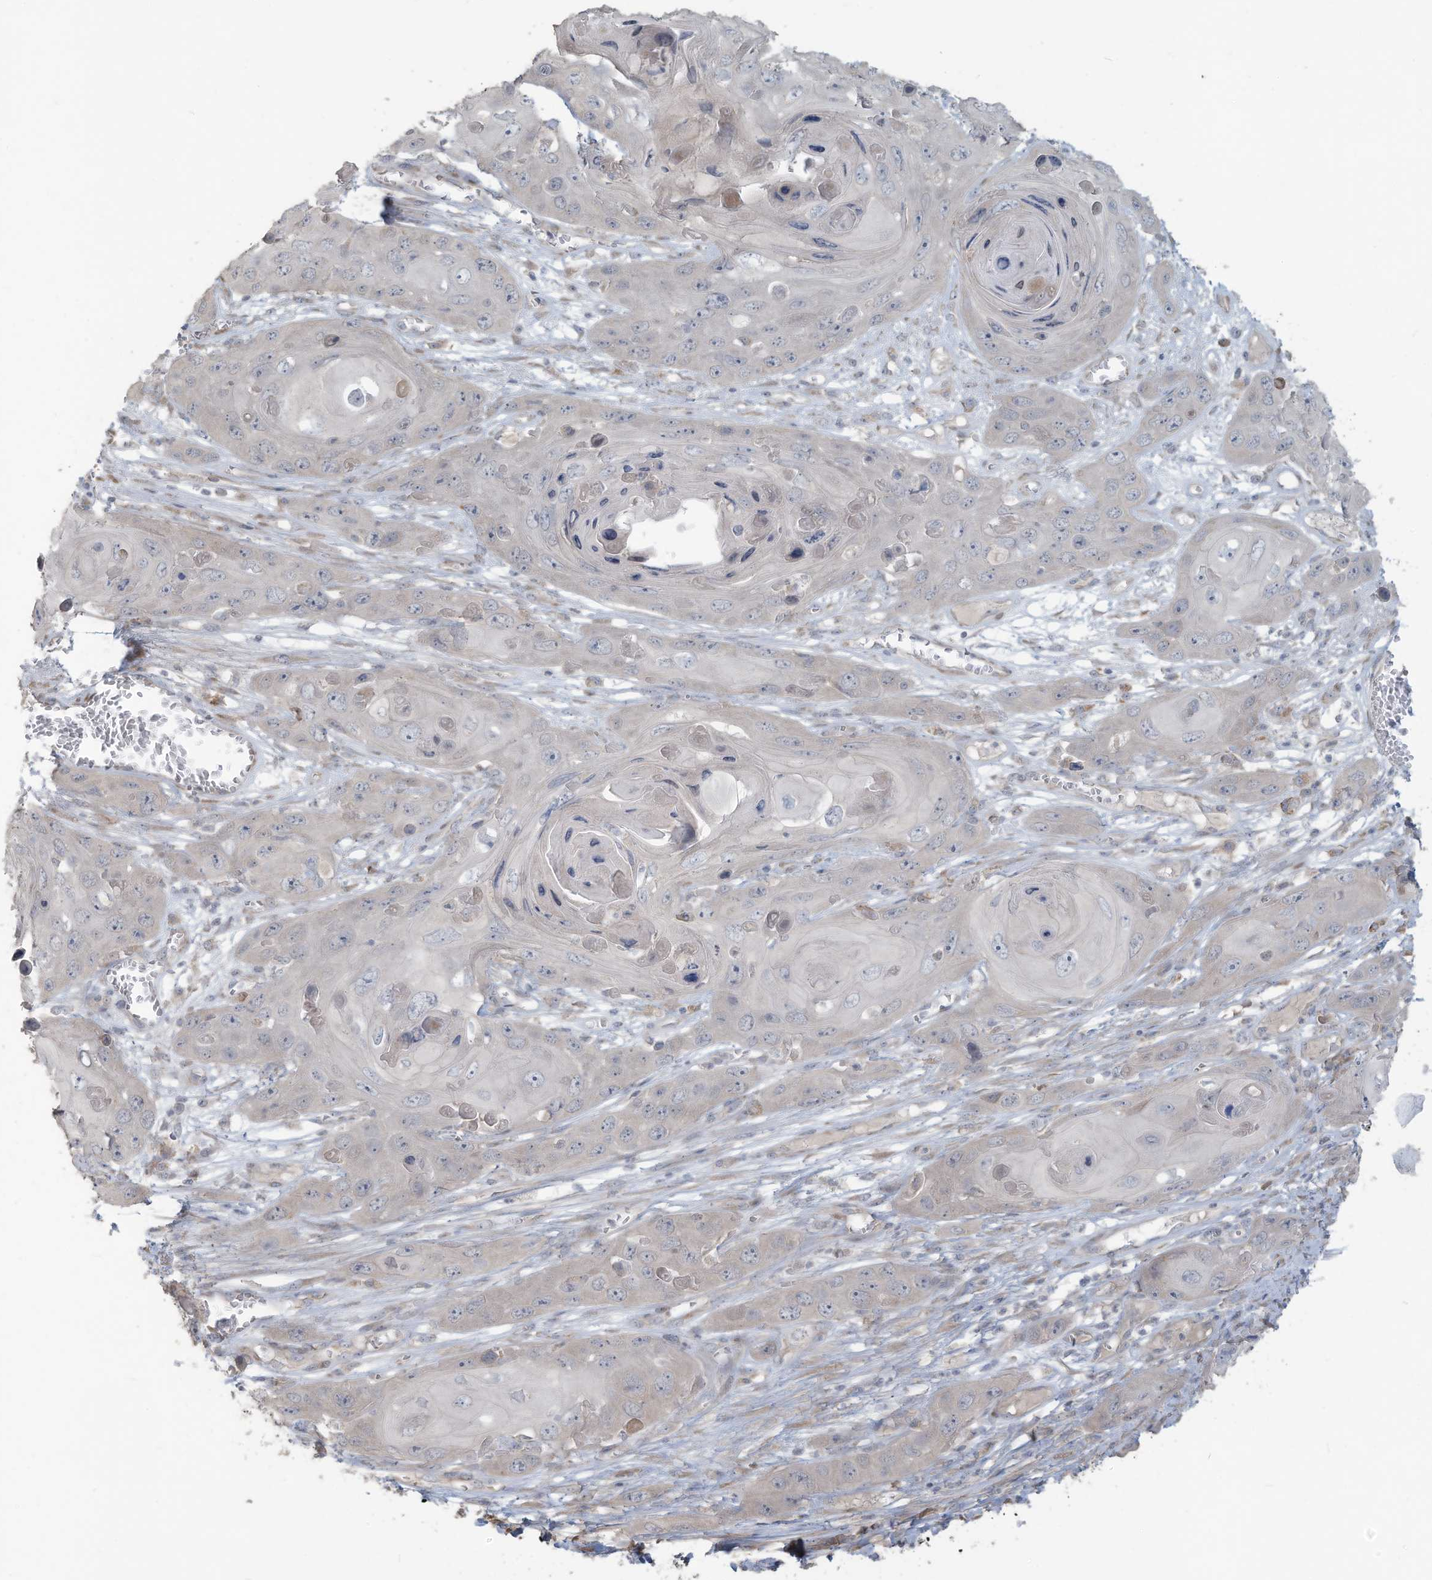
{"staining": {"intensity": "negative", "quantity": "none", "location": "none"}, "tissue": "skin cancer", "cell_type": "Tumor cells", "image_type": "cancer", "snomed": [{"axis": "morphology", "description": "Squamous cell carcinoma, NOS"}, {"axis": "topography", "description": "Skin"}], "caption": "This is an IHC histopathology image of human skin cancer. There is no positivity in tumor cells.", "gene": "MAGIX", "patient": {"sex": "male", "age": 55}}